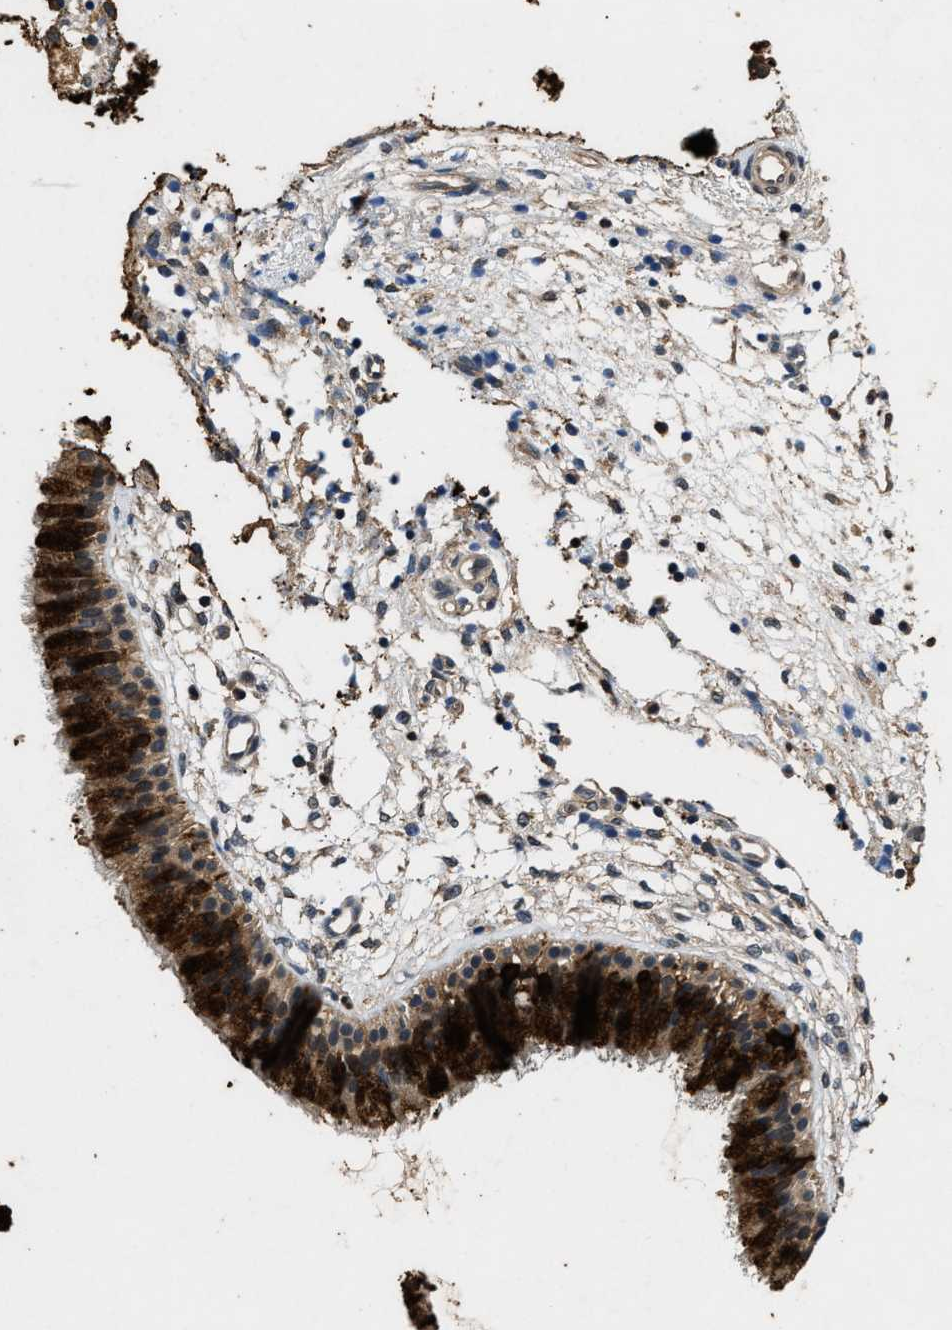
{"staining": {"intensity": "strong", "quantity": ">75%", "location": "cytoplasmic/membranous"}, "tissue": "nasopharynx", "cell_type": "Respiratory epithelial cells", "image_type": "normal", "snomed": [{"axis": "morphology", "description": "Normal tissue, NOS"}, {"axis": "topography", "description": "Nasopharynx"}], "caption": "Nasopharynx stained with DAB (3,3'-diaminobenzidine) immunohistochemistry exhibits high levels of strong cytoplasmic/membranous expression in about >75% of respiratory epithelial cells. The protein is stained brown, and the nuclei are stained in blue (DAB (3,3'-diaminobenzidine) IHC with brightfield microscopy, high magnification).", "gene": "CHUK", "patient": {"sex": "male", "age": 21}}